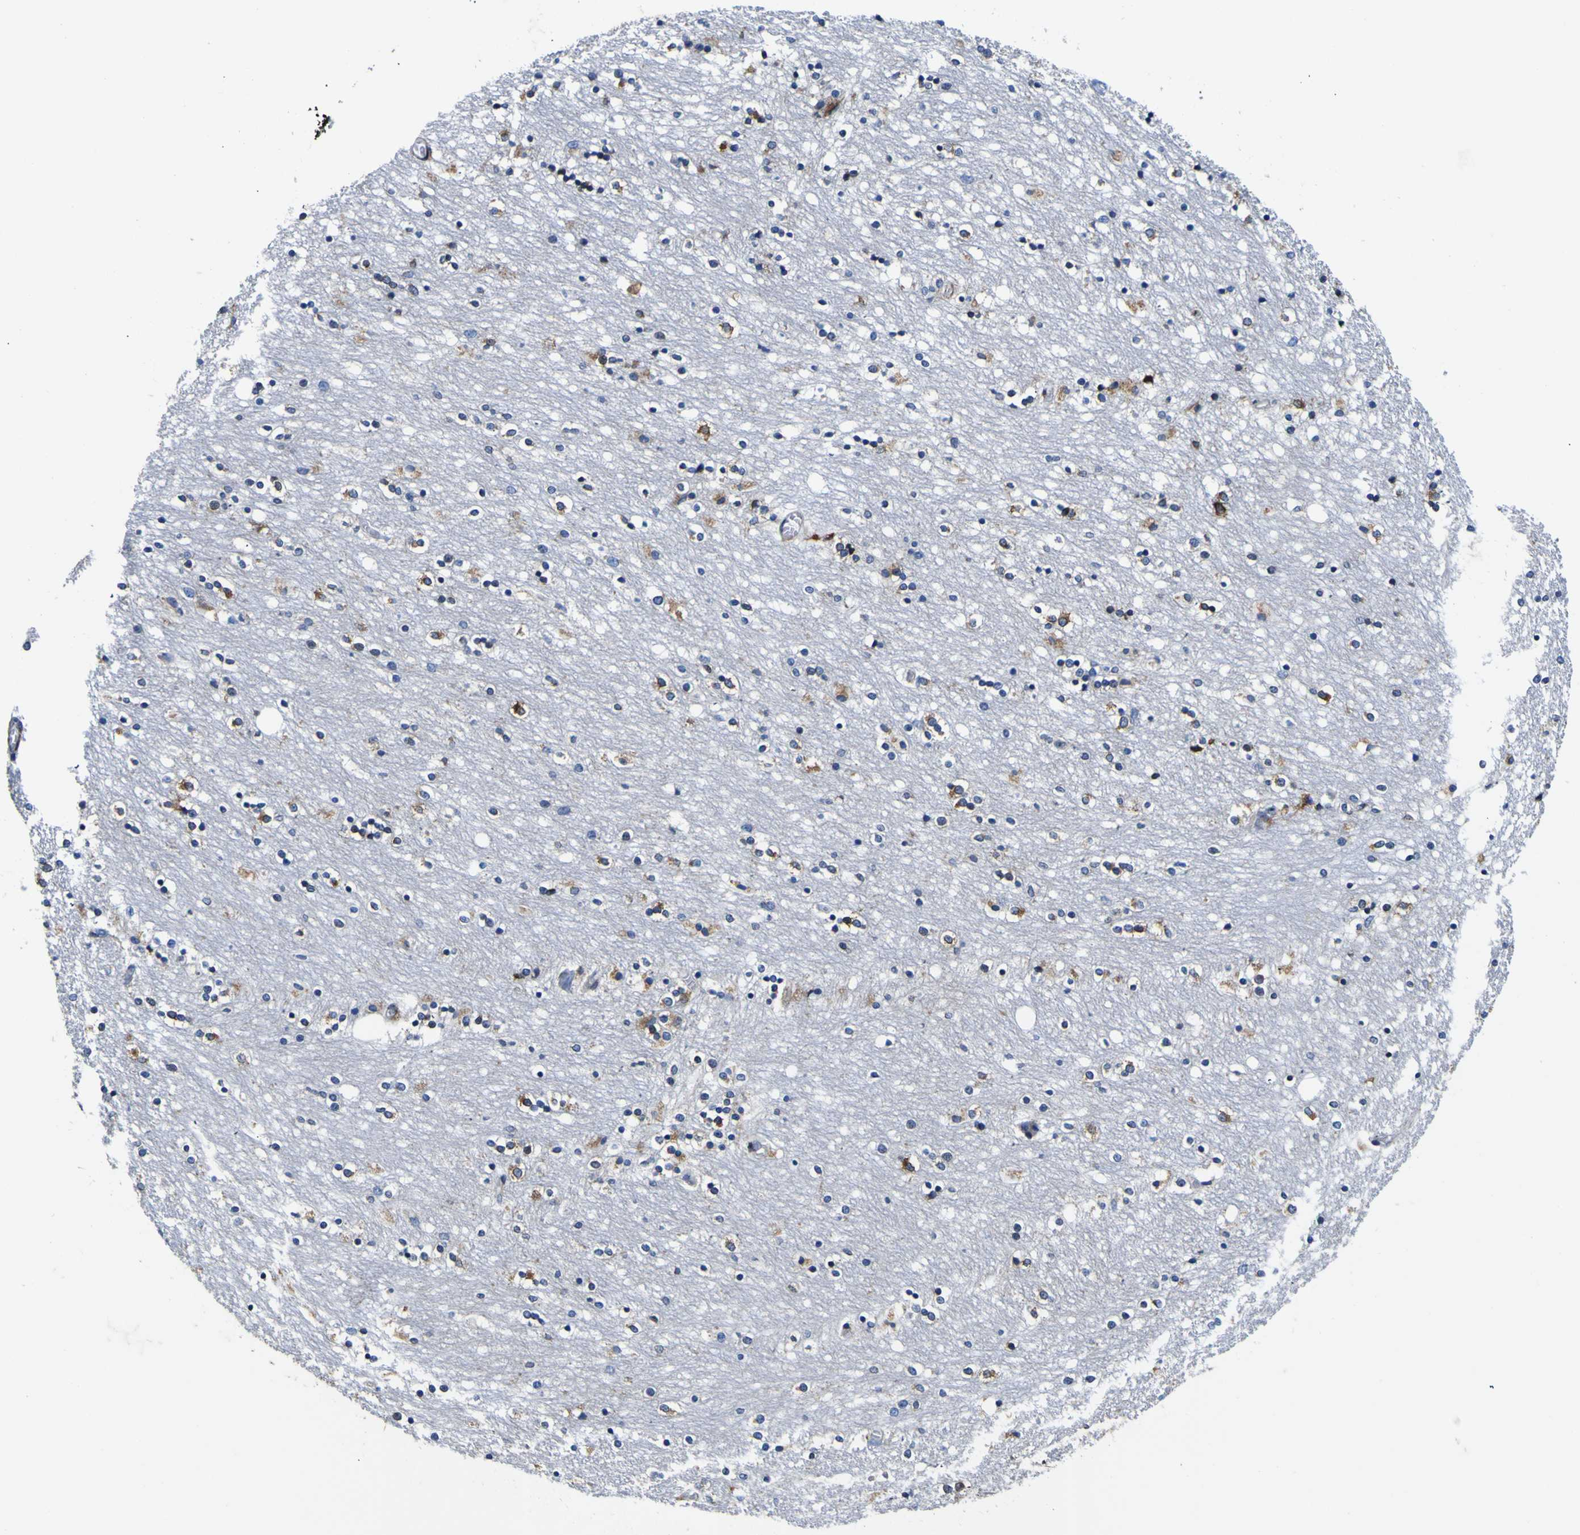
{"staining": {"intensity": "moderate", "quantity": "25%-75%", "location": "cytoplasmic/membranous"}, "tissue": "caudate", "cell_type": "Glial cells", "image_type": "normal", "snomed": [{"axis": "morphology", "description": "Normal tissue, NOS"}, {"axis": "topography", "description": "Lateral ventricle wall"}], "caption": "The image displays immunohistochemical staining of normal caudate. There is moderate cytoplasmic/membranous expression is identified in approximately 25%-75% of glial cells.", "gene": "SCD", "patient": {"sex": "female", "age": 54}}